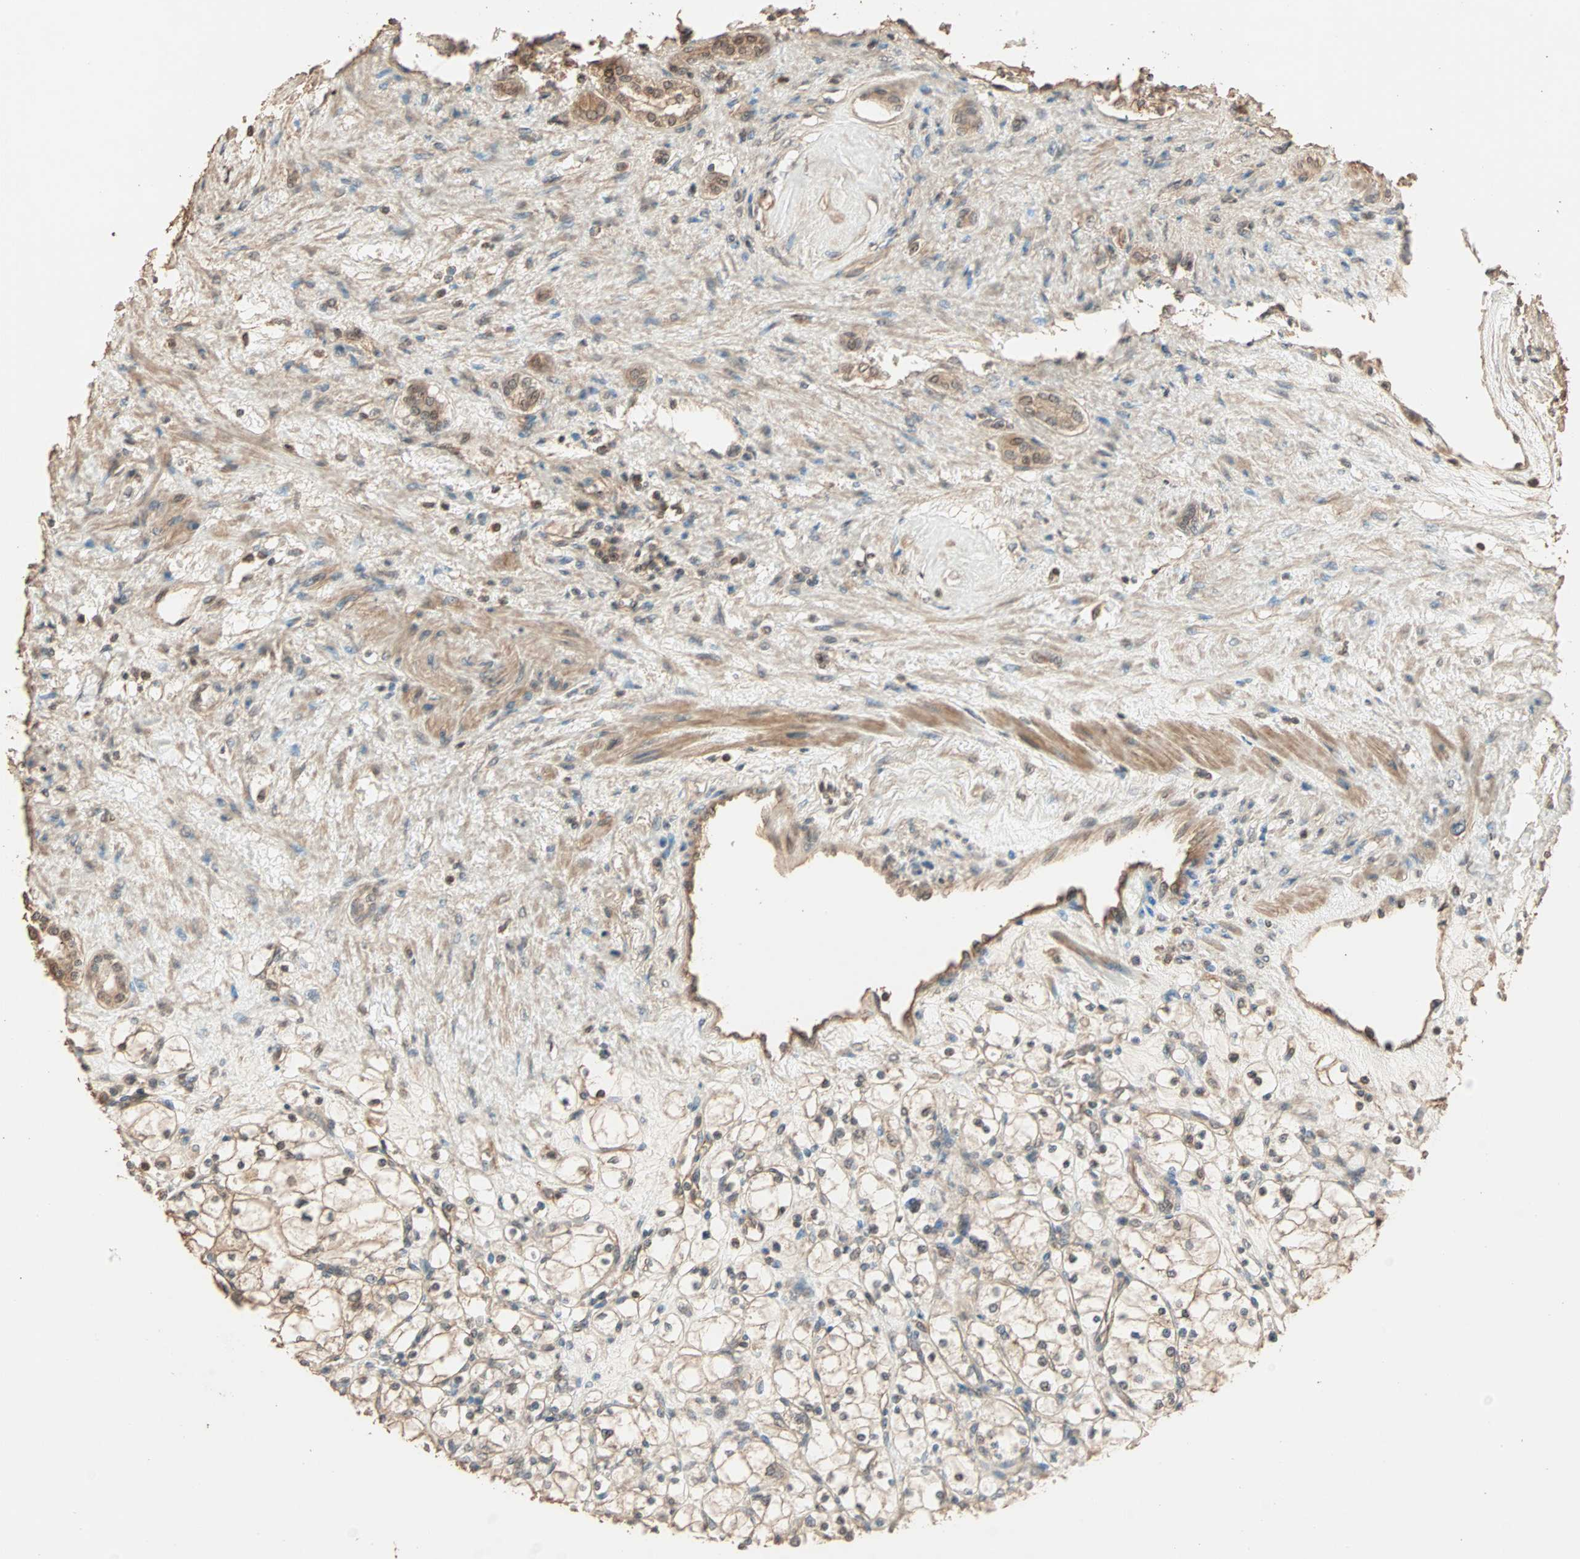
{"staining": {"intensity": "moderate", "quantity": "25%-75%", "location": "cytoplasmic/membranous,nuclear"}, "tissue": "renal cancer", "cell_type": "Tumor cells", "image_type": "cancer", "snomed": [{"axis": "morphology", "description": "Adenocarcinoma, NOS"}, {"axis": "topography", "description": "Kidney"}], "caption": "The immunohistochemical stain labels moderate cytoplasmic/membranous and nuclear expression in tumor cells of adenocarcinoma (renal) tissue. The staining was performed using DAB, with brown indicating positive protein expression. Nuclei are stained blue with hematoxylin.", "gene": "ZBTB33", "patient": {"sex": "female", "age": 83}}